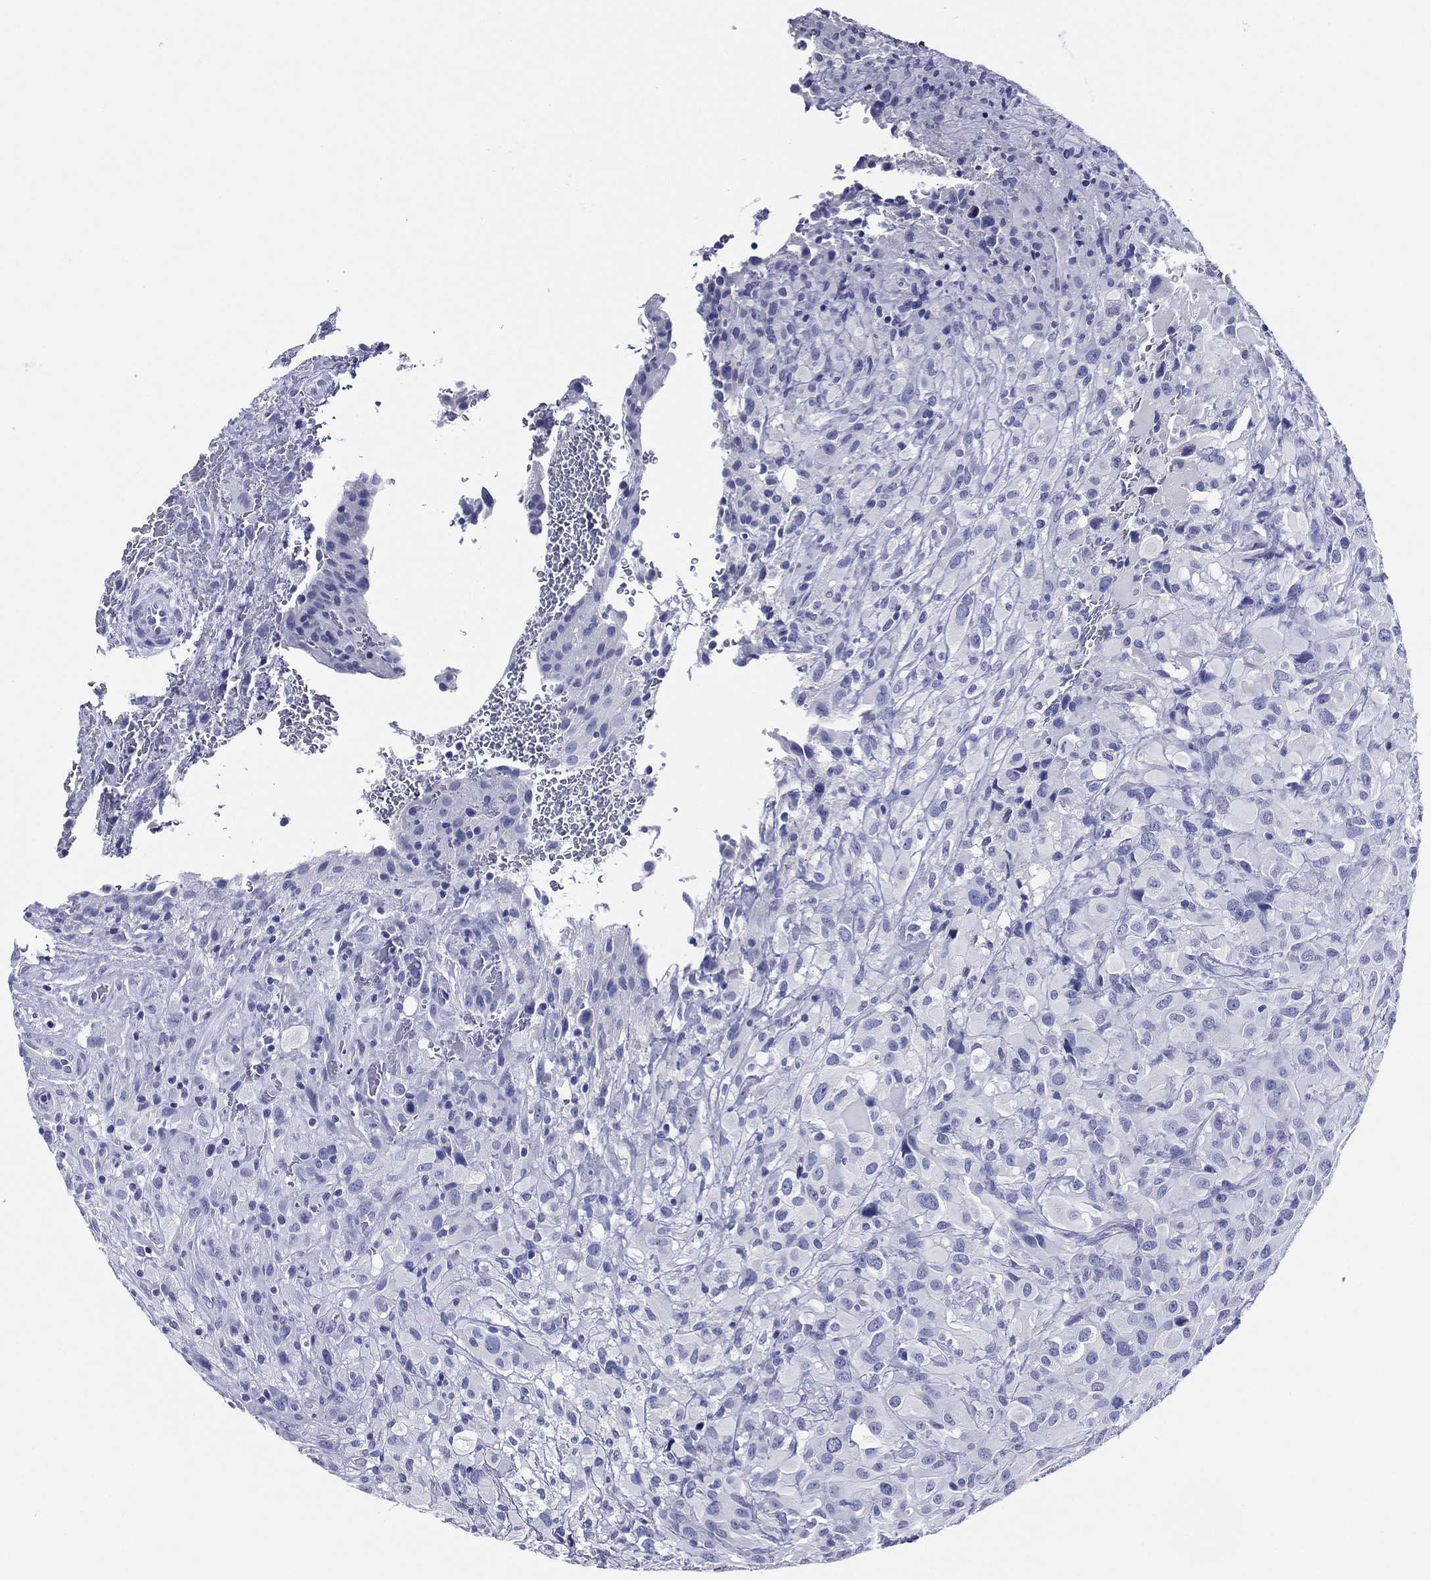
{"staining": {"intensity": "negative", "quantity": "none", "location": "none"}, "tissue": "glioma", "cell_type": "Tumor cells", "image_type": "cancer", "snomed": [{"axis": "morphology", "description": "Glioma, malignant, High grade"}, {"axis": "topography", "description": "Cerebral cortex"}], "caption": "Immunohistochemistry (IHC) of human glioma reveals no positivity in tumor cells.", "gene": "TFAP2A", "patient": {"sex": "male", "age": 35}}